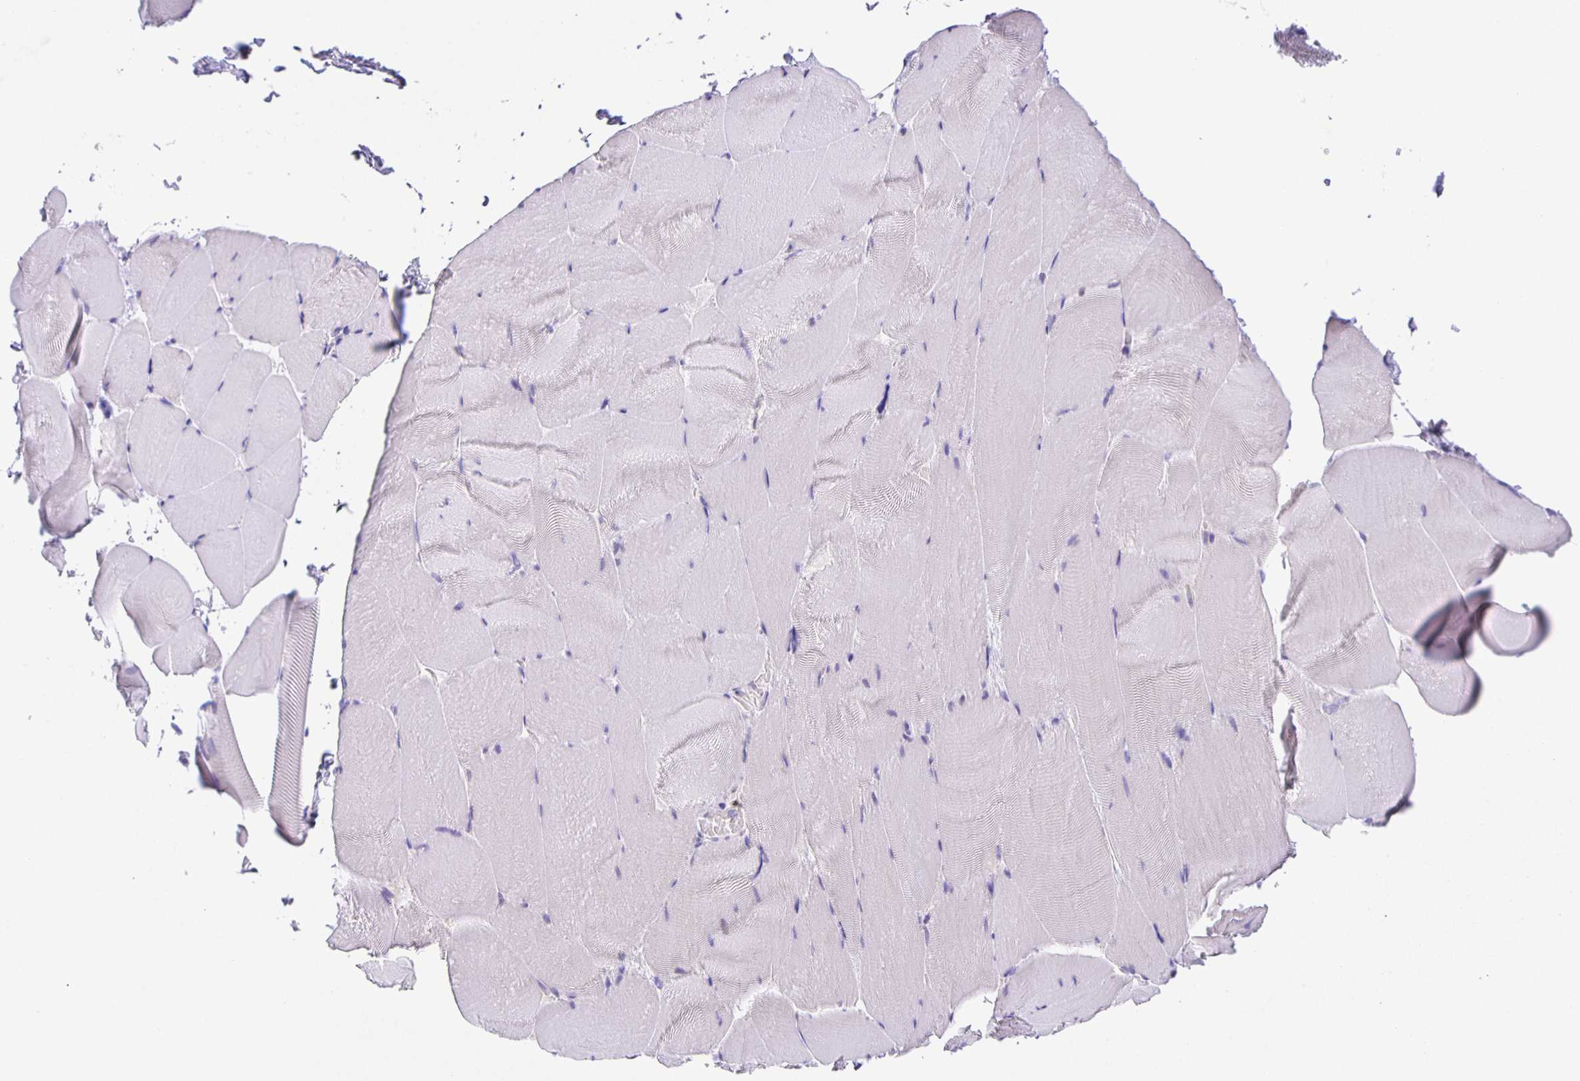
{"staining": {"intensity": "moderate", "quantity": "25%-75%", "location": "nuclear"}, "tissue": "skeletal muscle", "cell_type": "Myocytes", "image_type": "normal", "snomed": [{"axis": "morphology", "description": "Normal tissue, NOS"}, {"axis": "topography", "description": "Skeletal muscle"}], "caption": "Human skeletal muscle stained with a brown dye shows moderate nuclear positive expression in approximately 25%-75% of myocytes.", "gene": "ZRANB2", "patient": {"sex": "female", "age": 64}}